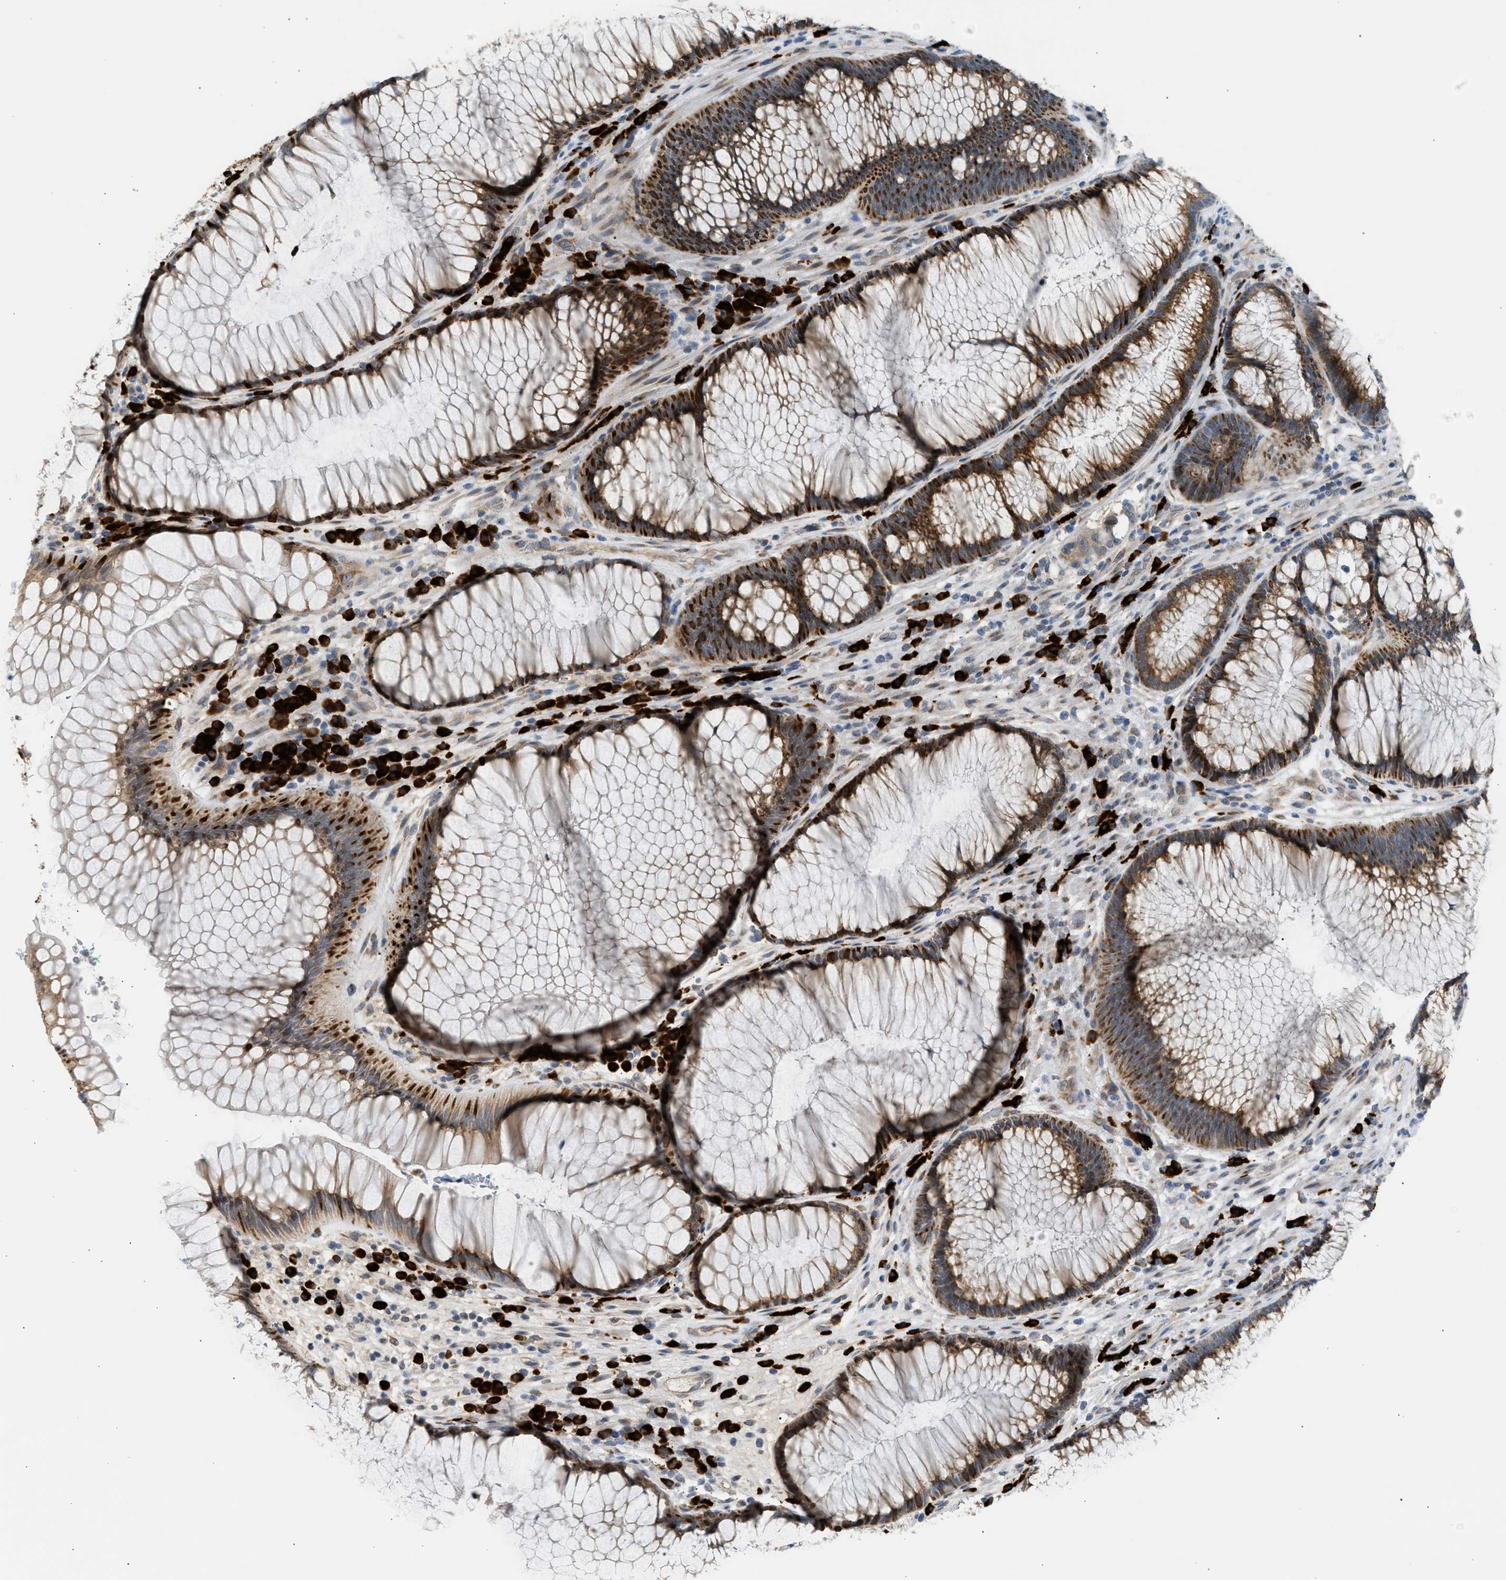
{"staining": {"intensity": "moderate", "quantity": ">75%", "location": "cytoplasmic/membranous"}, "tissue": "rectum", "cell_type": "Glandular cells", "image_type": "normal", "snomed": [{"axis": "morphology", "description": "Normal tissue, NOS"}, {"axis": "topography", "description": "Rectum"}], "caption": "Glandular cells exhibit medium levels of moderate cytoplasmic/membranous staining in approximately >75% of cells in unremarkable human rectum. (IHC, brightfield microscopy, high magnification).", "gene": "KCNC2", "patient": {"sex": "male", "age": 51}}